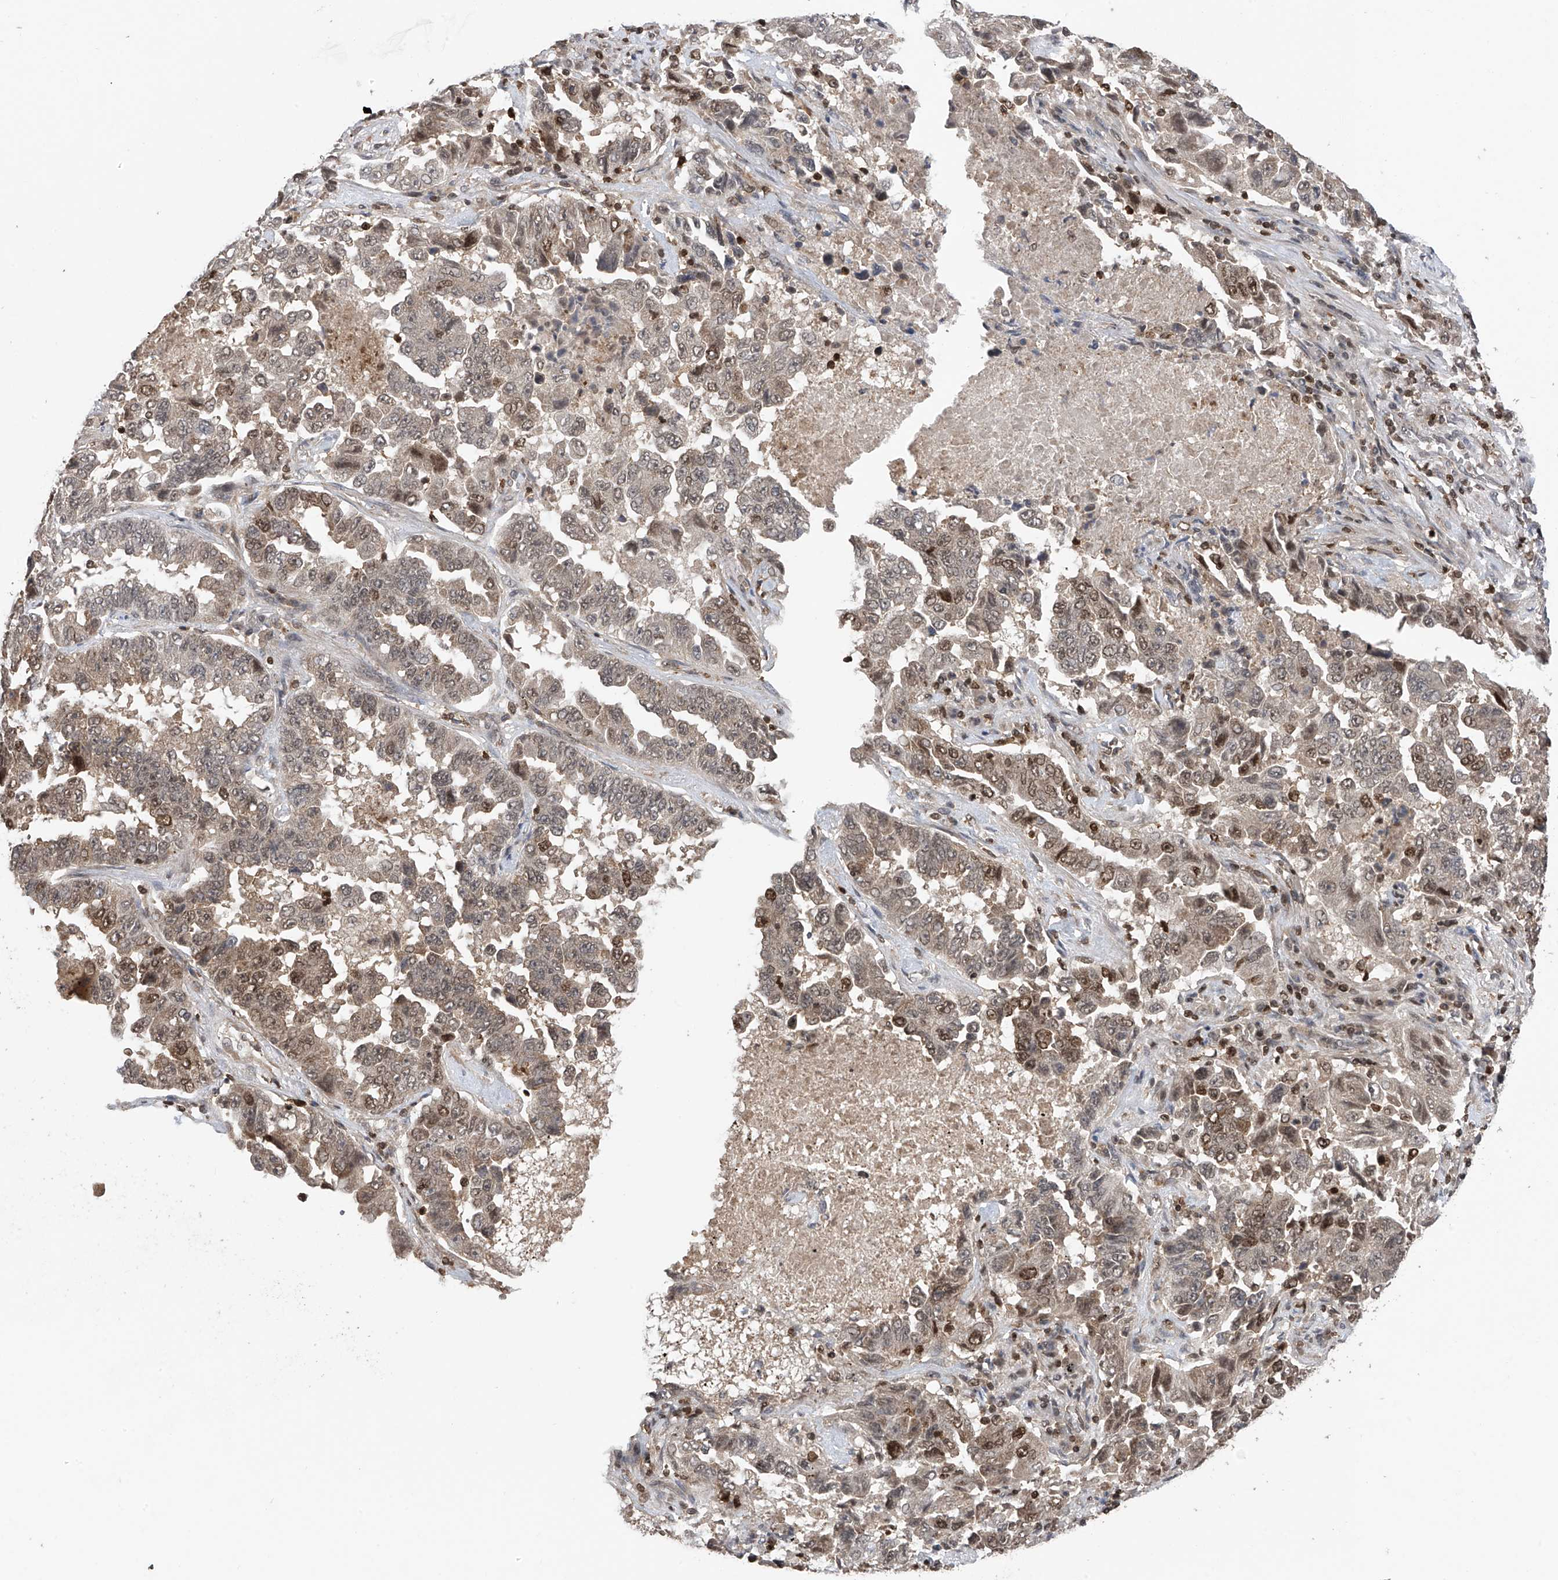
{"staining": {"intensity": "moderate", "quantity": "25%-75%", "location": "nuclear"}, "tissue": "lung cancer", "cell_type": "Tumor cells", "image_type": "cancer", "snomed": [{"axis": "morphology", "description": "Adenocarcinoma, NOS"}, {"axis": "topography", "description": "Lung"}], "caption": "Immunohistochemical staining of human lung adenocarcinoma exhibits medium levels of moderate nuclear protein positivity in approximately 25%-75% of tumor cells. (brown staining indicates protein expression, while blue staining denotes nuclei).", "gene": "DNAJC9", "patient": {"sex": "female", "age": 51}}